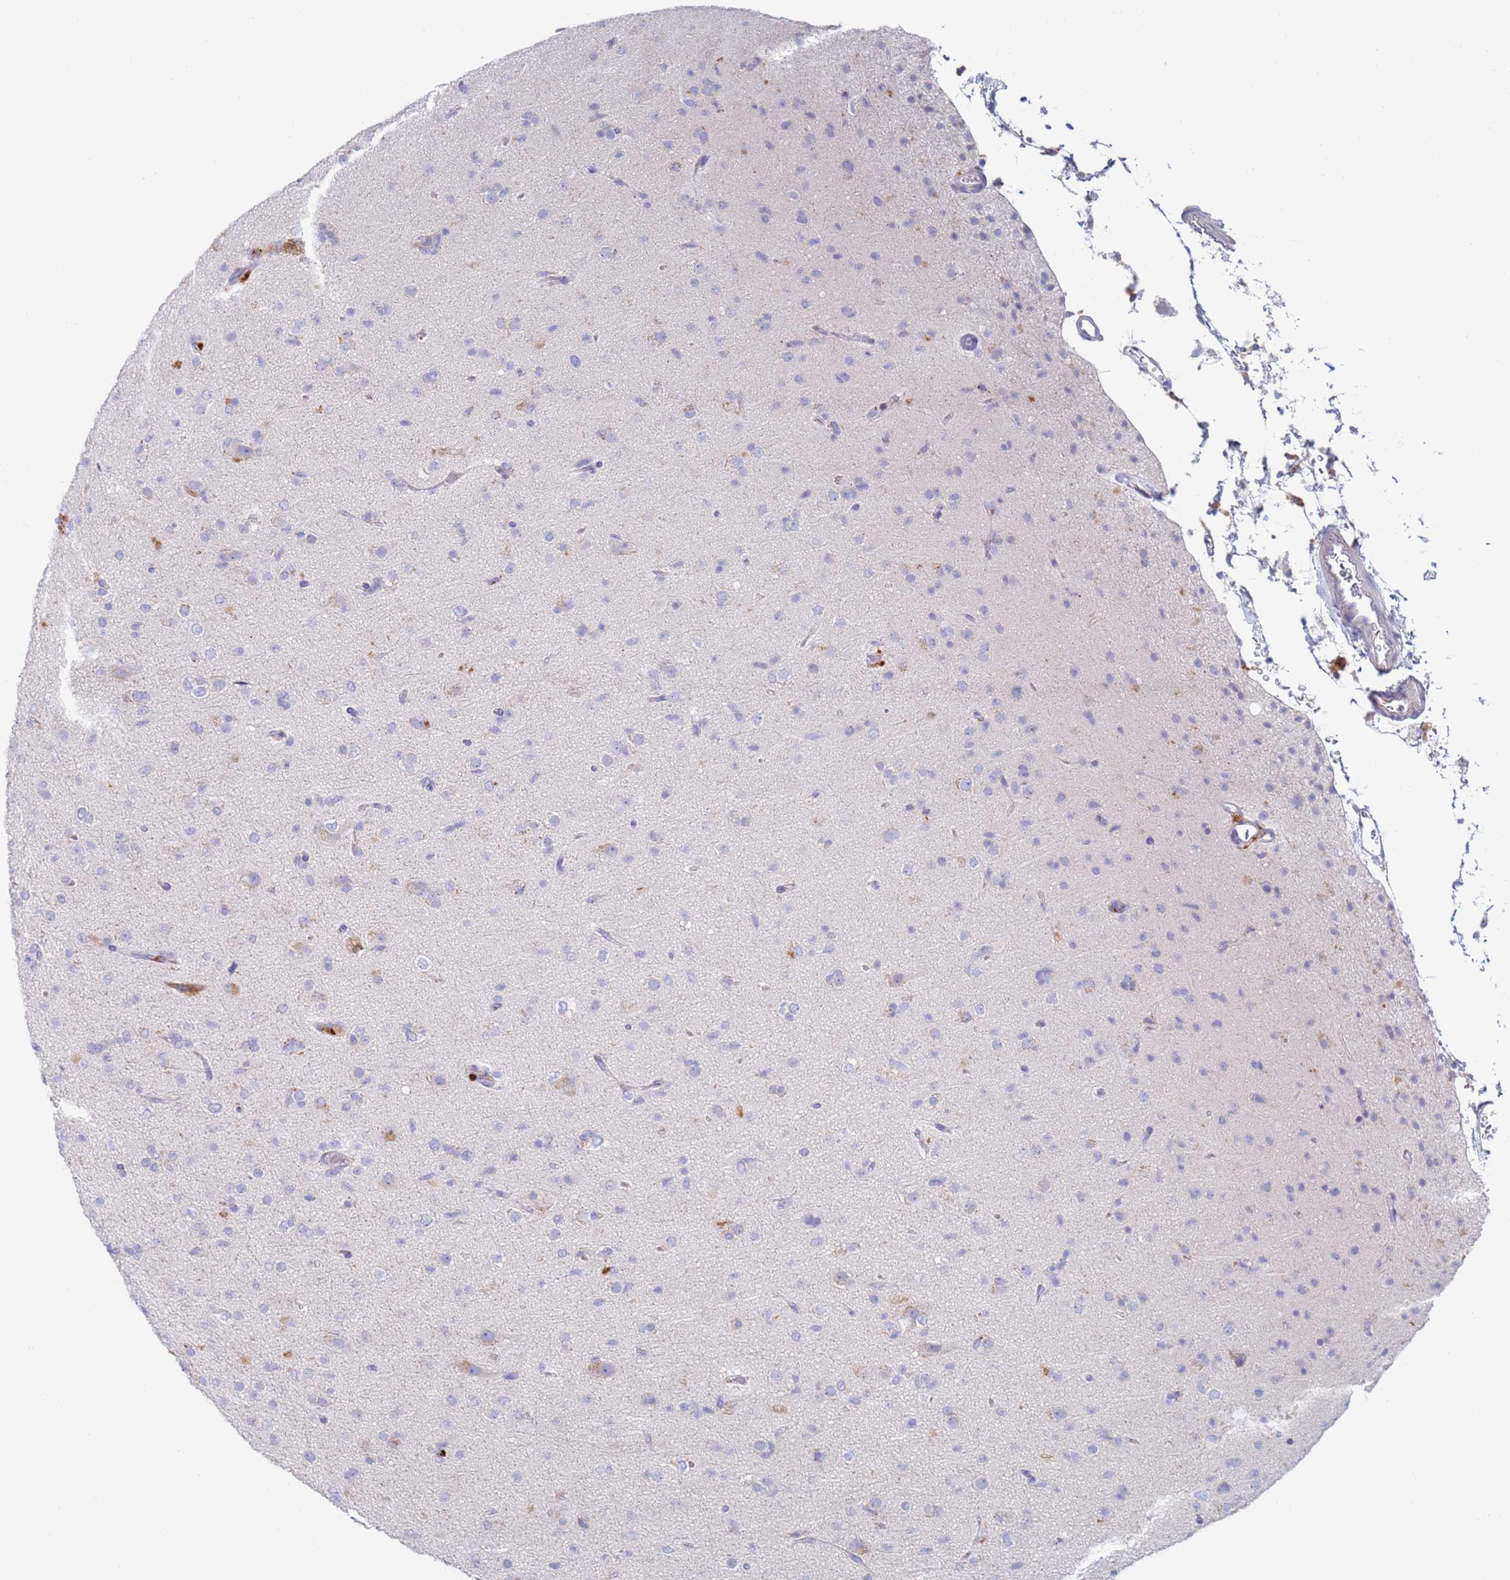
{"staining": {"intensity": "negative", "quantity": "none", "location": "none"}, "tissue": "glioma", "cell_type": "Tumor cells", "image_type": "cancer", "snomed": [{"axis": "morphology", "description": "Glioma, malignant, Low grade"}, {"axis": "topography", "description": "Brain"}], "caption": "This histopathology image is of malignant glioma (low-grade) stained with IHC to label a protein in brown with the nuclei are counter-stained blue. There is no expression in tumor cells.", "gene": "FUCA1", "patient": {"sex": "male", "age": 65}}